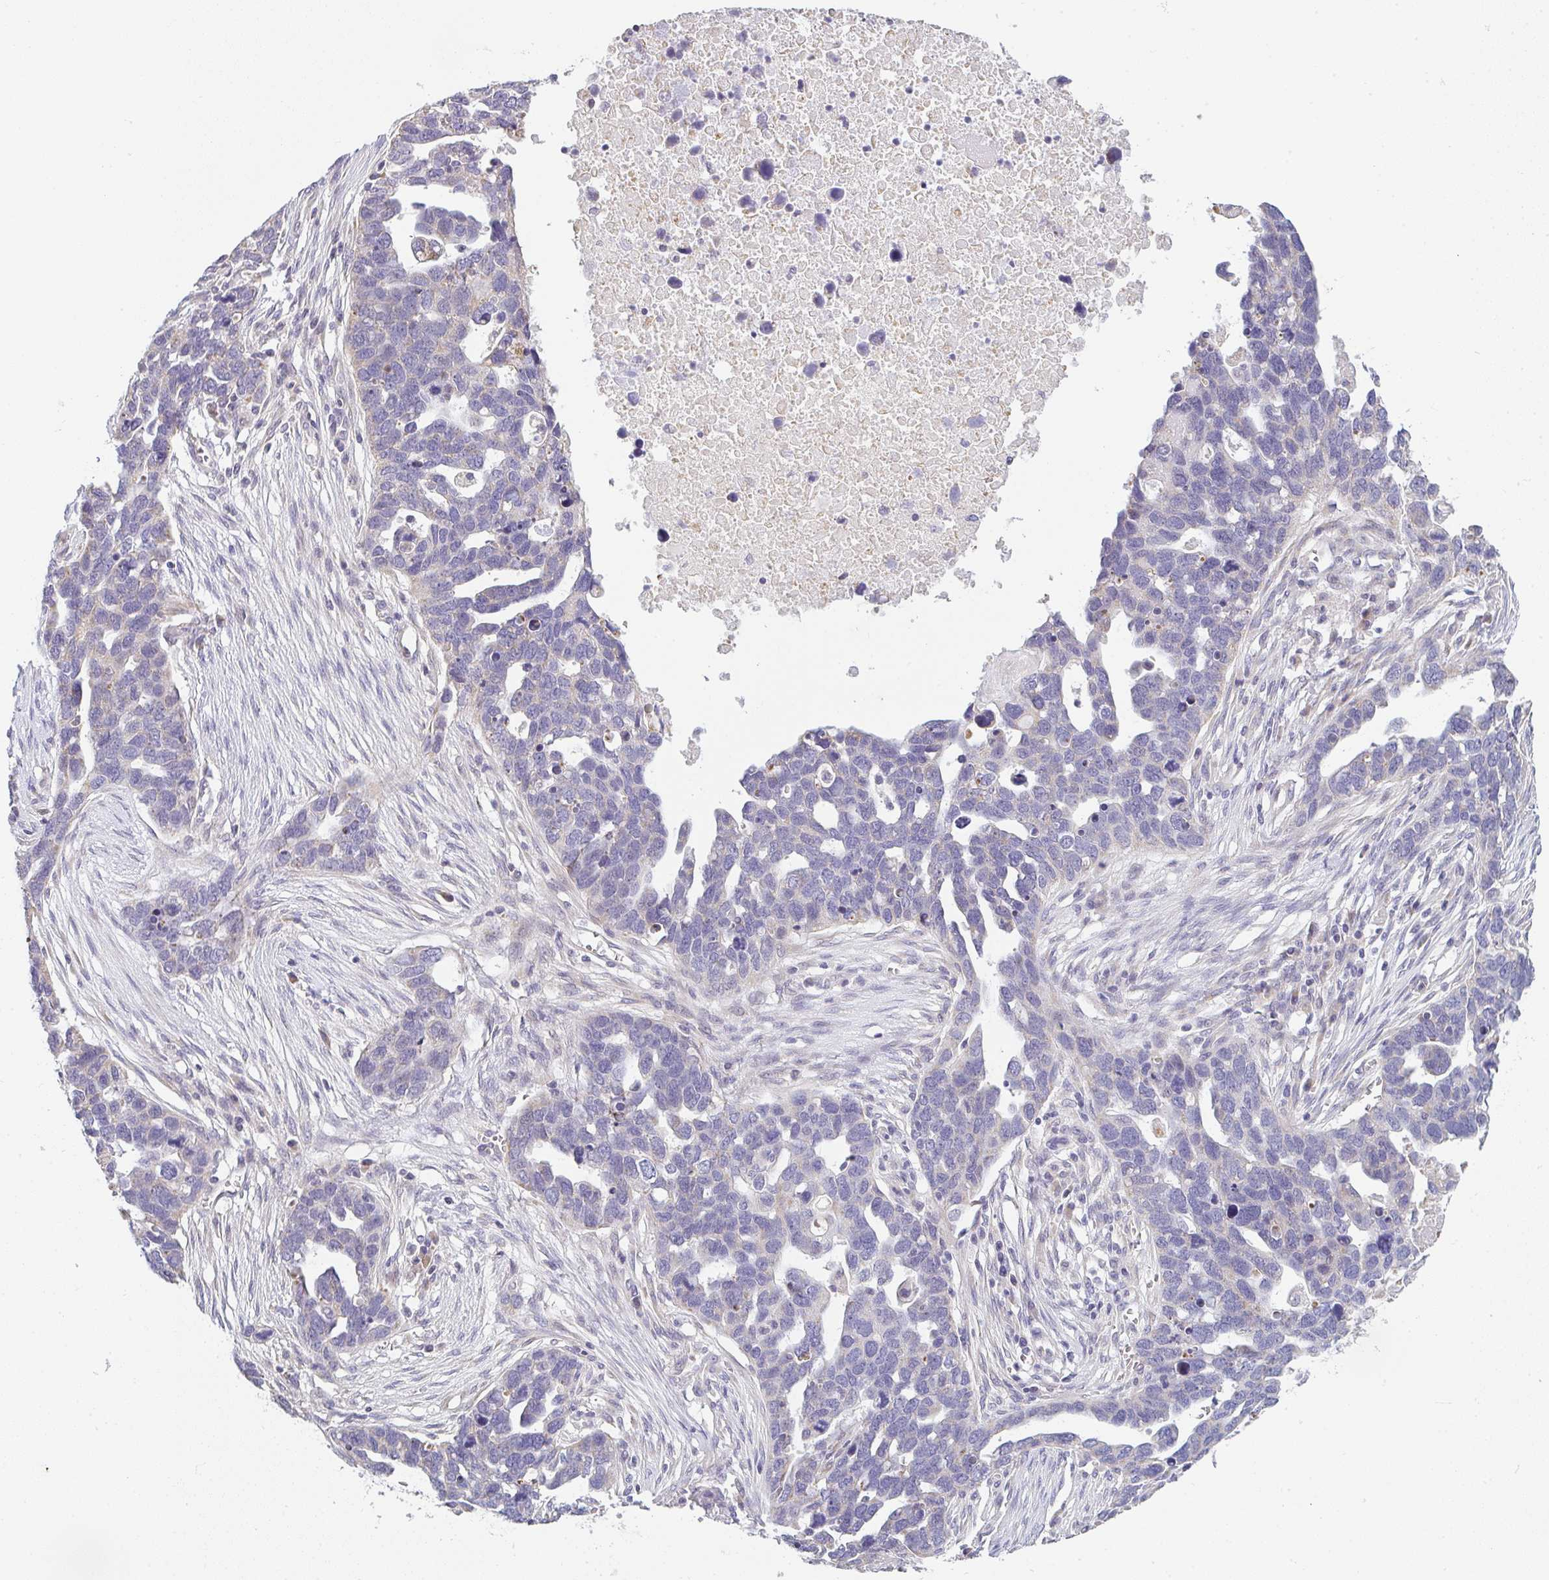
{"staining": {"intensity": "weak", "quantity": "<25%", "location": "cytoplasmic/membranous"}, "tissue": "ovarian cancer", "cell_type": "Tumor cells", "image_type": "cancer", "snomed": [{"axis": "morphology", "description": "Cystadenocarcinoma, serous, NOS"}, {"axis": "topography", "description": "Ovary"}], "caption": "DAB immunohistochemical staining of human ovarian serous cystadenocarcinoma shows no significant staining in tumor cells.", "gene": "CACNA1S", "patient": {"sex": "female", "age": 54}}